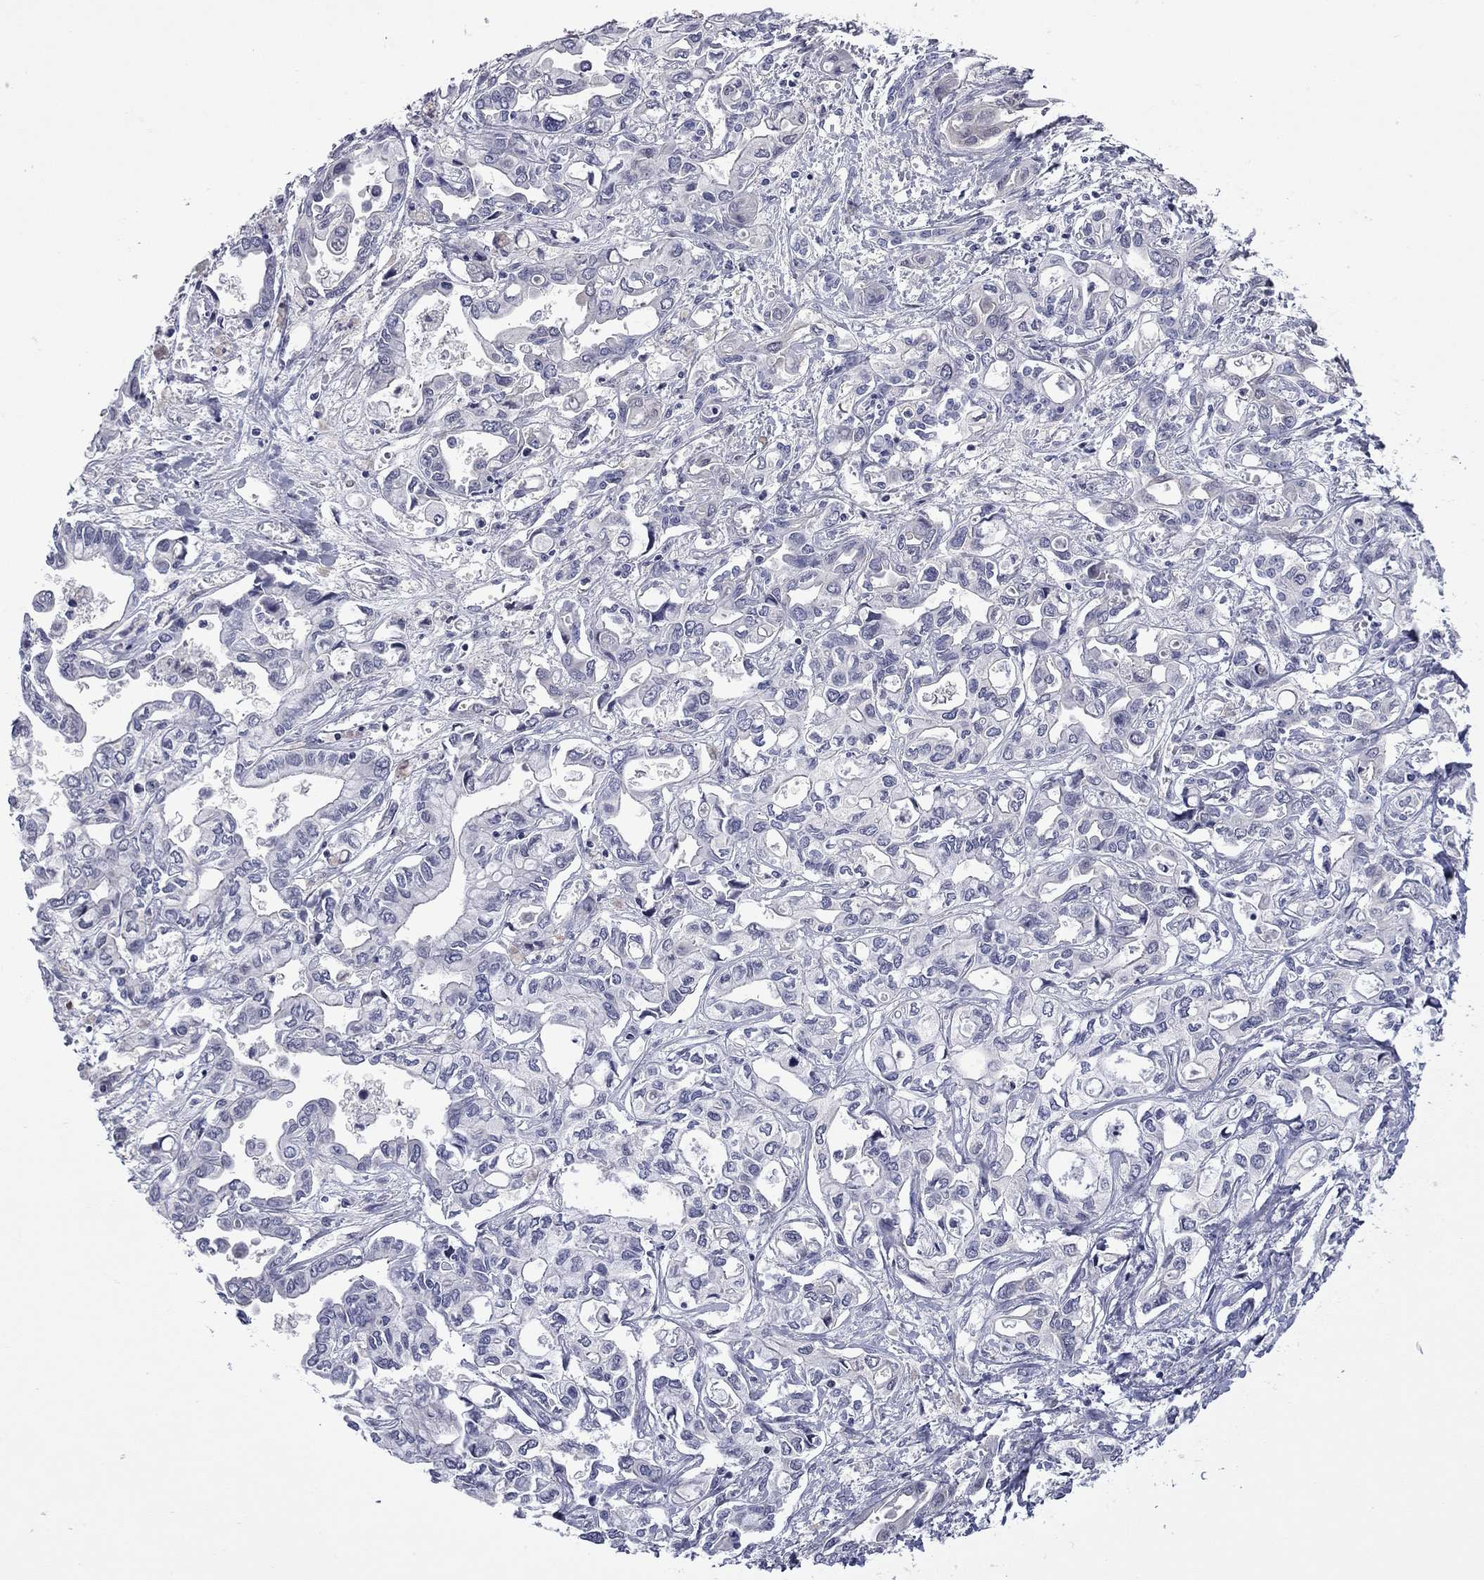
{"staining": {"intensity": "negative", "quantity": "none", "location": "none"}, "tissue": "liver cancer", "cell_type": "Tumor cells", "image_type": "cancer", "snomed": [{"axis": "morphology", "description": "Cholangiocarcinoma"}, {"axis": "topography", "description": "Liver"}], "caption": "IHC photomicrograph of neoplastic tissue: human cholangiocarcinoma (liver) stained with DAB exhibits no significant protein positivity in tumor cells. Brightfield microscopy of immunohistochemistry stained with DAB (brown) and hematoxylin (blue), captured at high magnification.", "gene": "CTNNBIP1", "patient": {"sex": "female", "age": 64}}